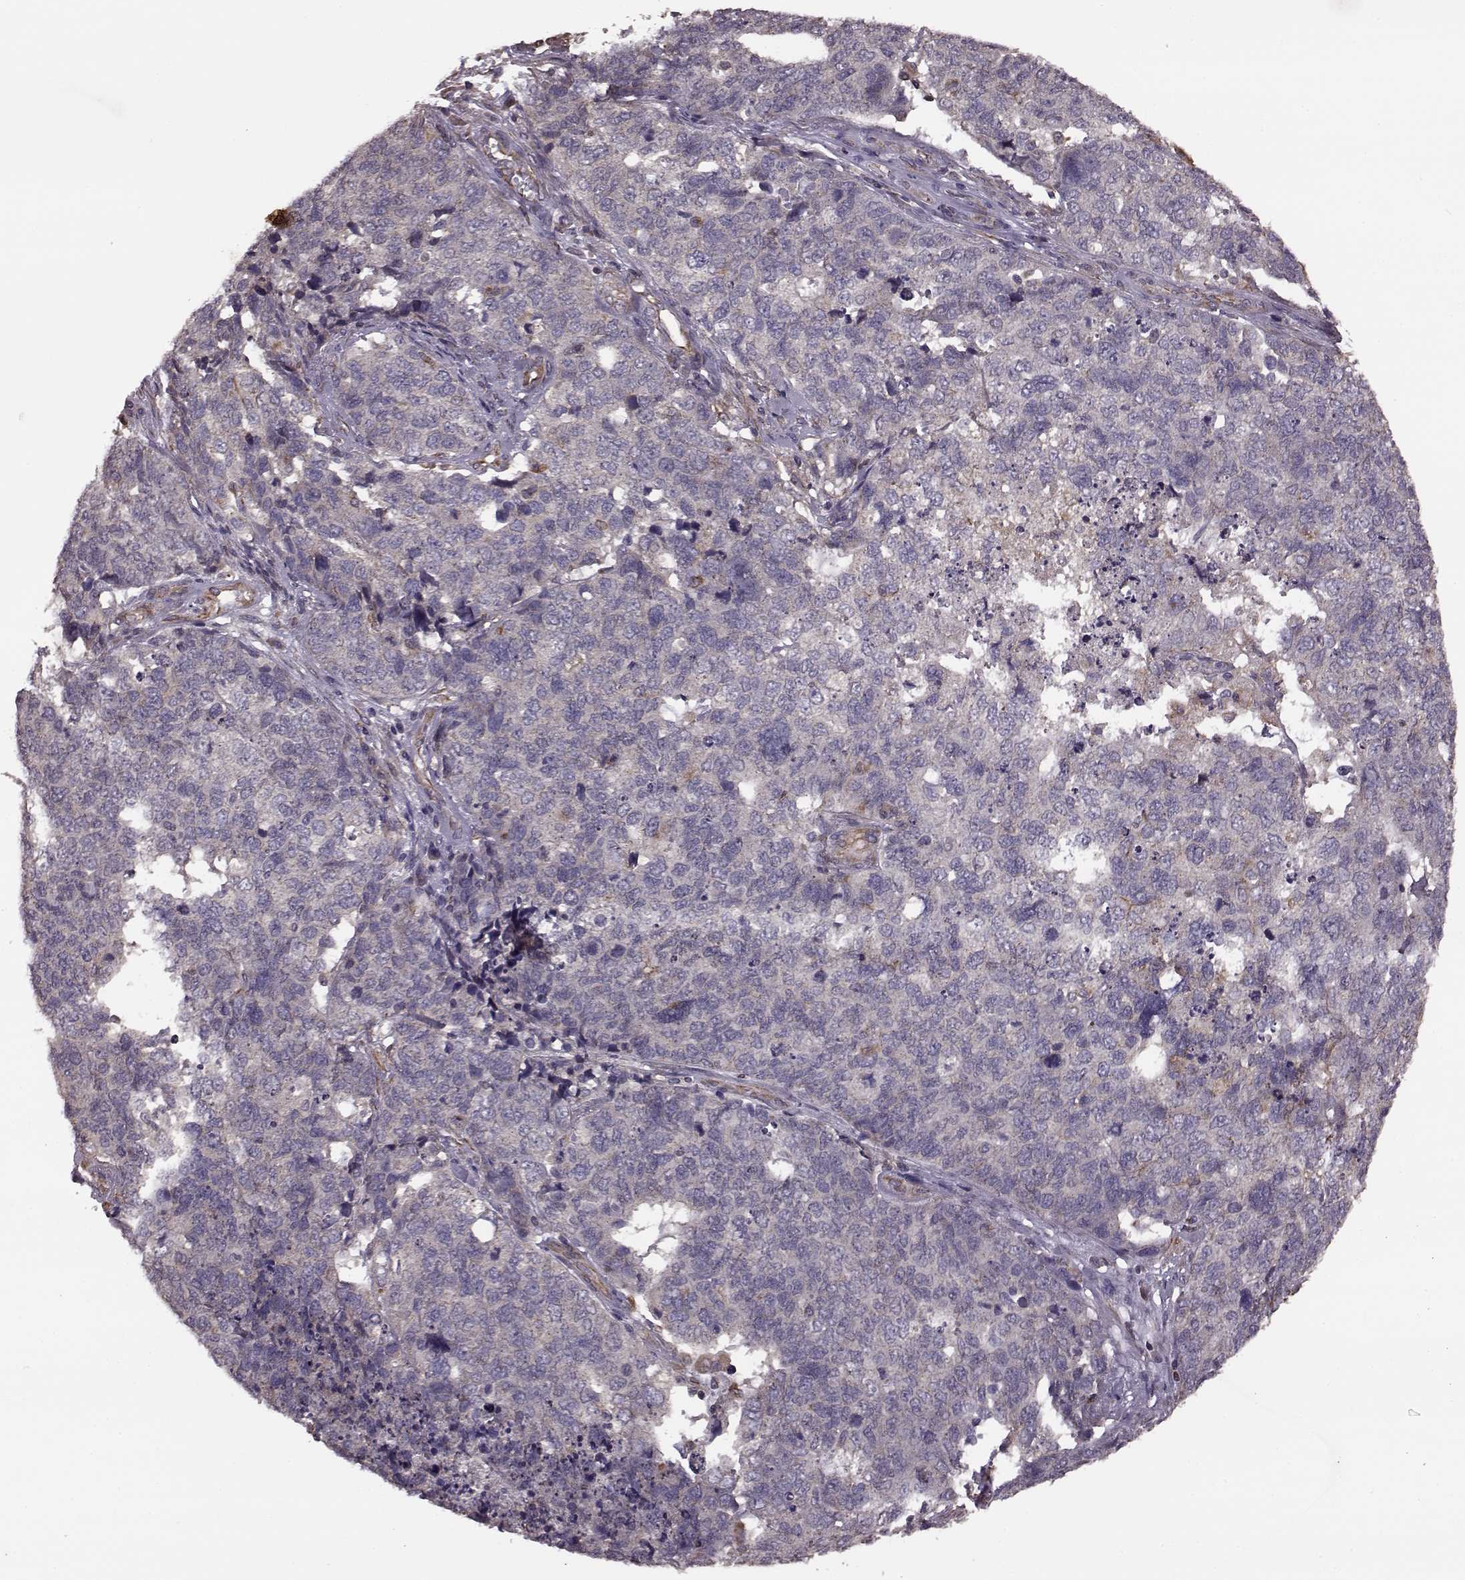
{"staining": {"intensity": "negative", "quantity": "none", "location": "none"}, "tissue": "cervical cancer", "cell_type": "Tumor cells", "image_type": "cancer", "snomed": [{"axis": "morphology", "description": "Squamous cell carcinoma, NOS"}, {"axis": "topography", "description": "Cervix"}], "caption": "Cervical cancer (squamous cell carcinoma) stained for a protein using IHC reveals no expression tumor cells.", "gene": "NTF3", "patient": {"sex": "female", "age": 63}}